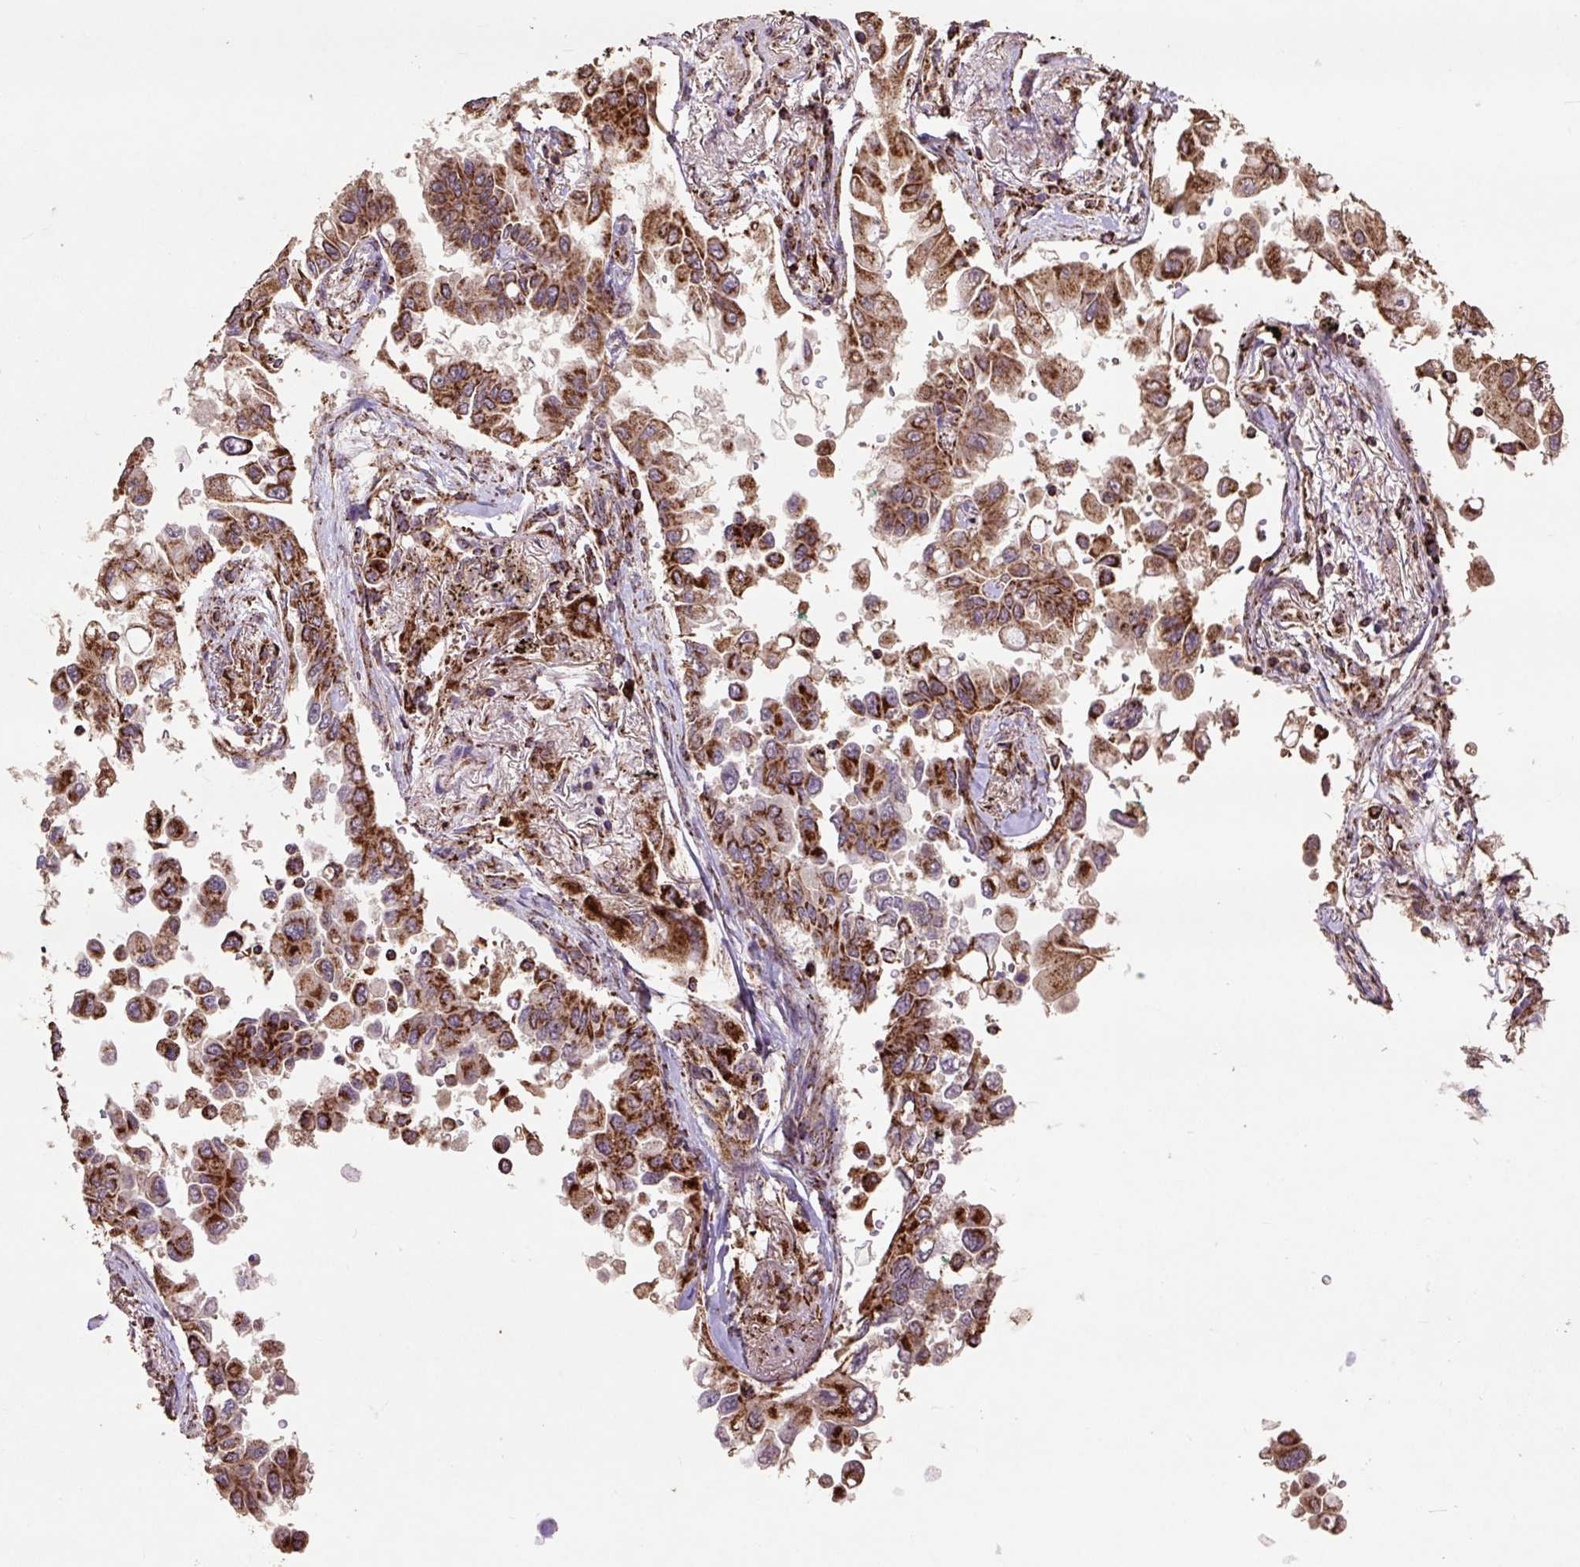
{"staining": {"intensity": "moderate", "quantity": ">75%", "location": "cytoplasmic/membranous"}, "tissue": "lung cancer", "cell_type": "Tumor cells", "image_type": "cancer", "snomed": [{"axis": "morphology", "description": "Adenocarcinoma, NOS"}, {"axis": "topography", "description": "Lung"}], "caption": "Immunohistochemistry (IHC) (DAB (3,3'-diaminobenzidine)) staining of human lung cancer demonstrates moderate cytoplasmic/membranous protein positivity in about >75% of tumor cells. The staining is performed using DAB brown chromogen to label protein expression. The nuclei are counter-stained blue using hematoxylin.", "gene": "ATP5F1A", "patient": {"sex": "female", "age": 67}}